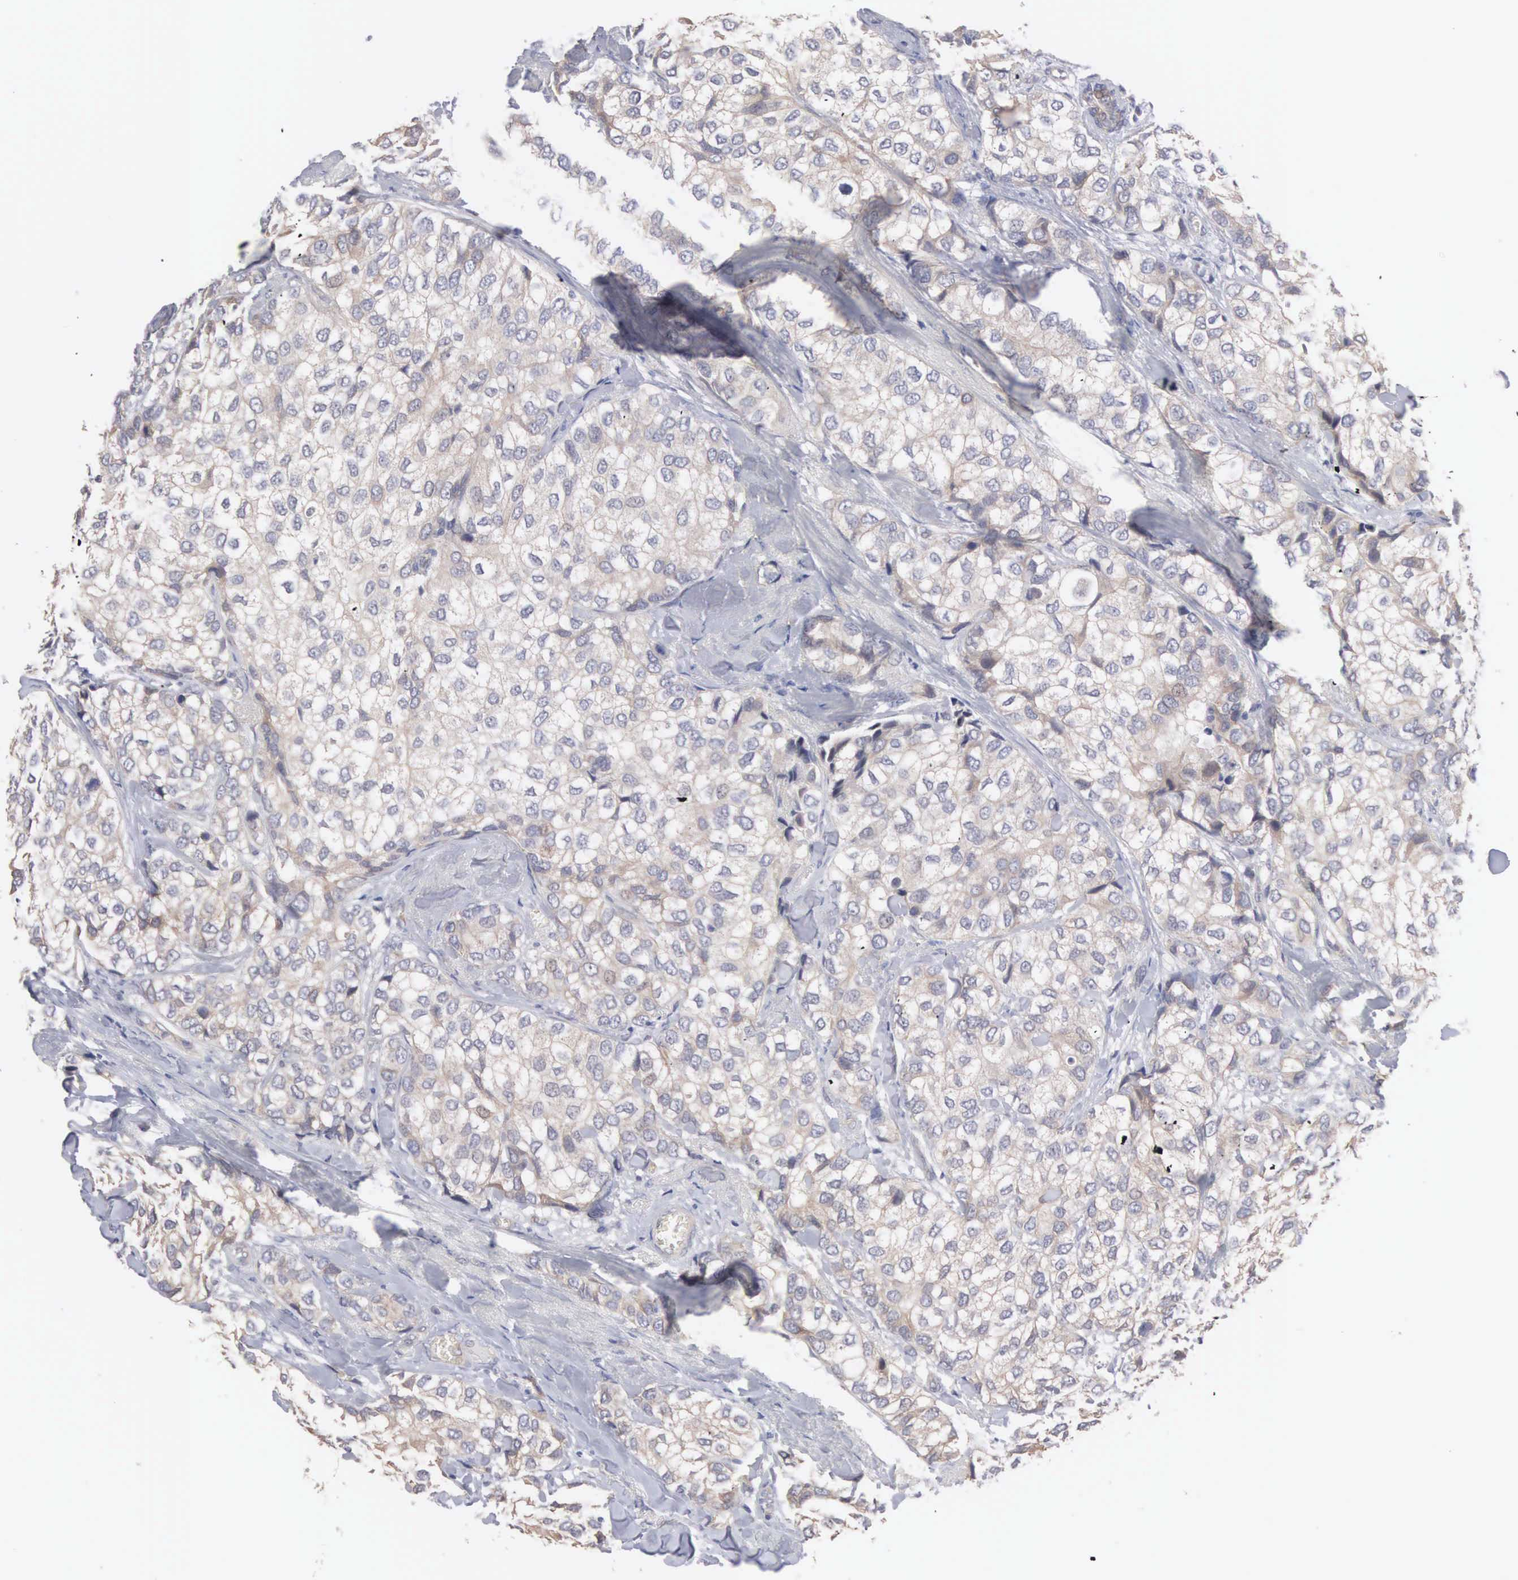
{"staining": {"intensity": "weak", "quantity": "25%-75%", "location": "cytoplasmic/membranous"}, "tissue": "breast cancer", "cell_type": "Tumor cells", "image_type": "cancer", "snomed": [{"axis": "morphology", "description": "Duct carcinoma"}, {"axis": "topography", "description": "Breast"}], "caption": "An image showing weak cytoplasmic/membranous staining in approximately 25%-75% of tumor cells in intraductal carcinoma (breast), as visualized by brown immunohistochemical staining.", "gene": "INF2", "patient": {"sex": "female", "age": 68}}